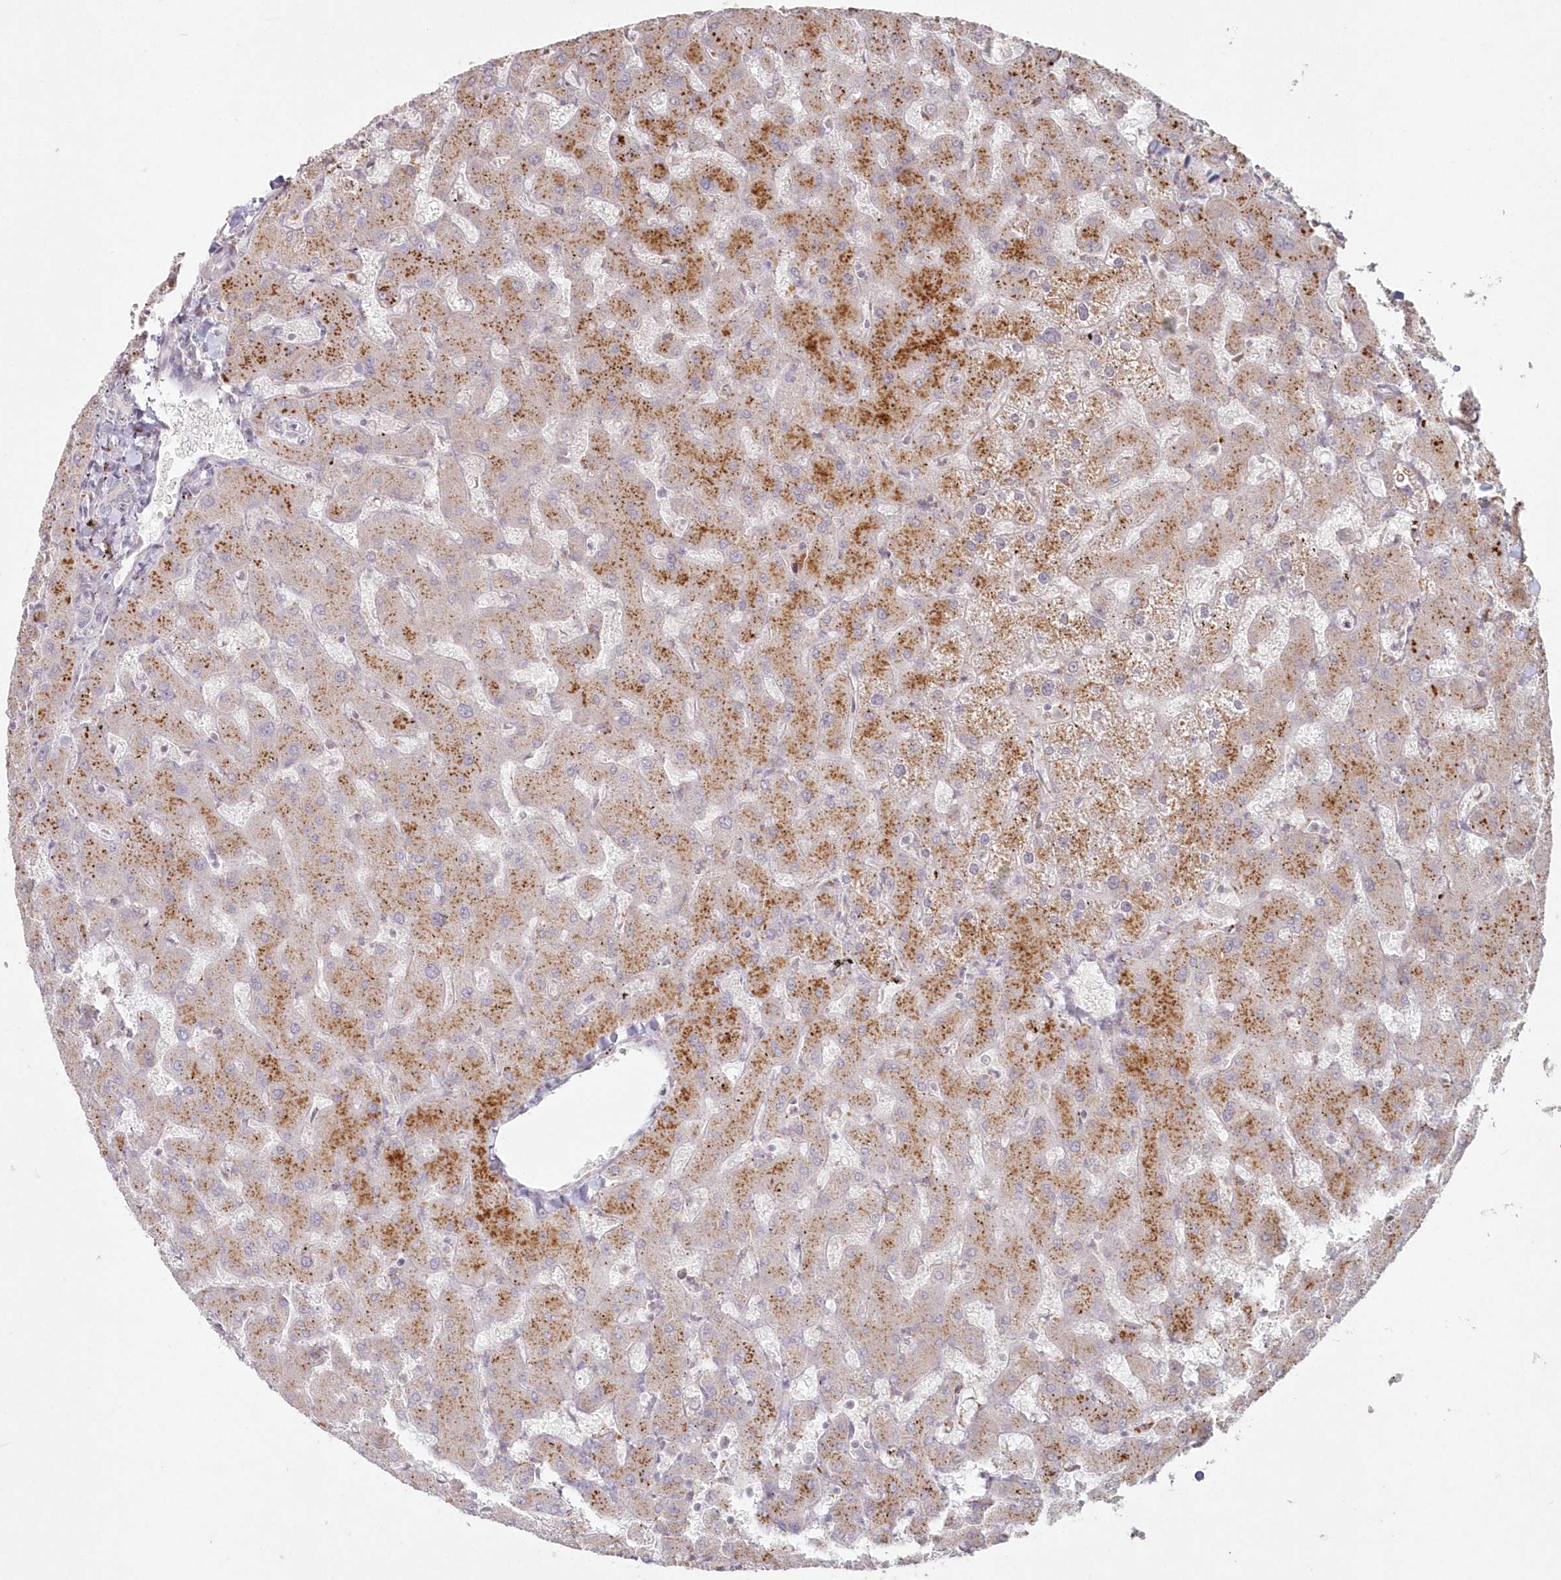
{"staining": {"intensity": "weak", "quantity": "<25%", "location": "cytoplasmic/membranous"}, "tissue": "liver", "cell_type": "Cholangiocytes", "image_type": "normal", "snomed": [{"axis": "morphology", "description": "Normal tissue, NOS"}, {"axis": "topography", "description": "Liver"}], "caption": "The micrograph demonstrates no staining of cholangiocytes in unremarkable liver.", "gene": "ARSB", "patient": {"sex": "female", "age": 63}}